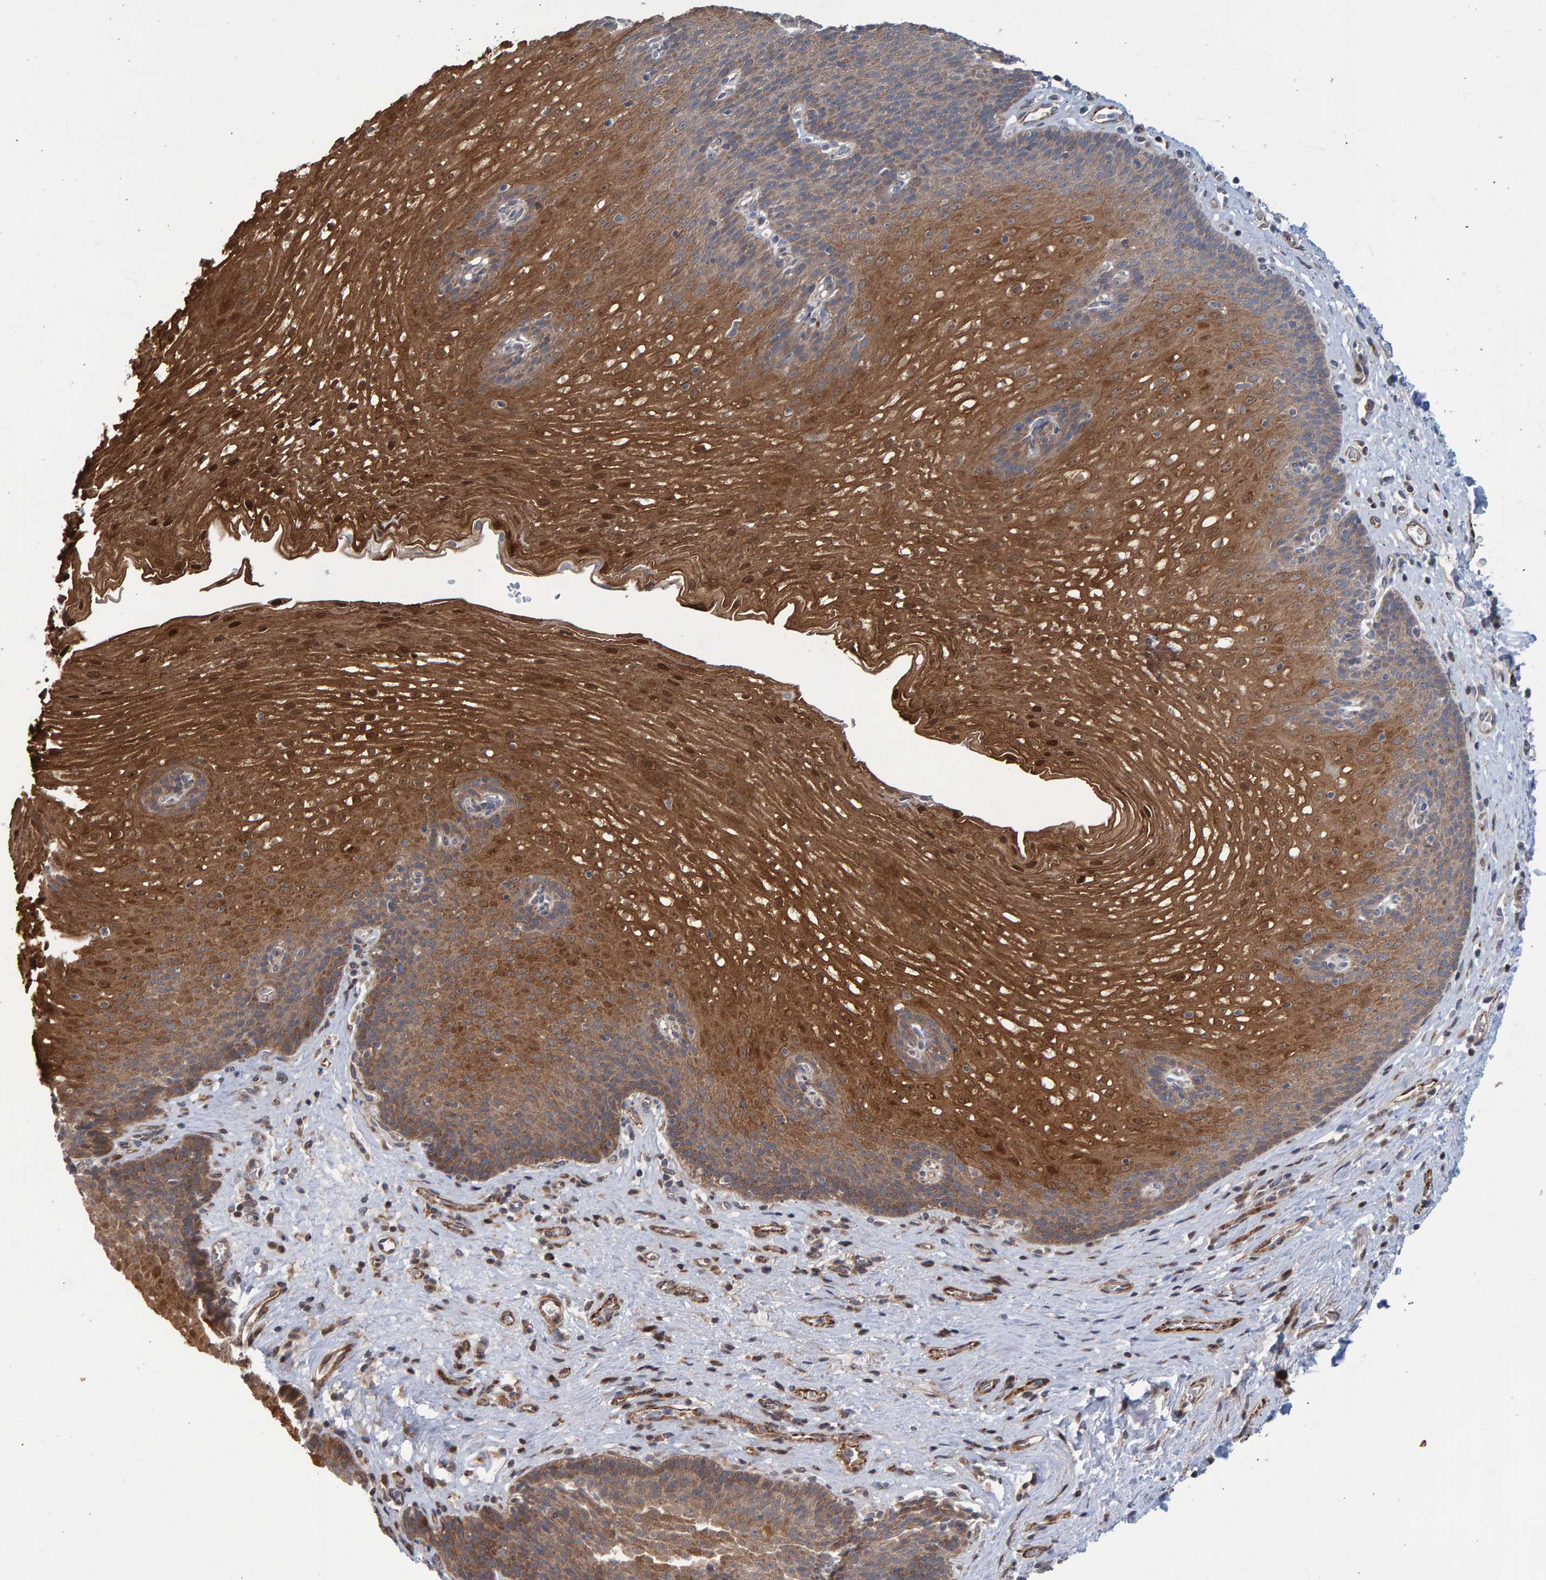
{"staining": {"intensity": "strong", "quantity": ">75%", "location": "cytoplasmic/membranous,nuclear"}, "tissue": "esophagus", "cell_type": "Squamous epithelial cells", "image_type": "normal", "snomed": [{"axis": "morphology", "description": "Normal tissue, NOS"}, {"axis": "topography", "description": "Esophagus"}], "caption": "This micrograph demonstrates immunohistochemistry staining of normal esophagus, with high strong cytoplasmic/membranous,nuclear positivity in approximately >75% of squamous epithelial cells.", "gene": "LRBA", "patient": {"sex": "male", "age": 48}}